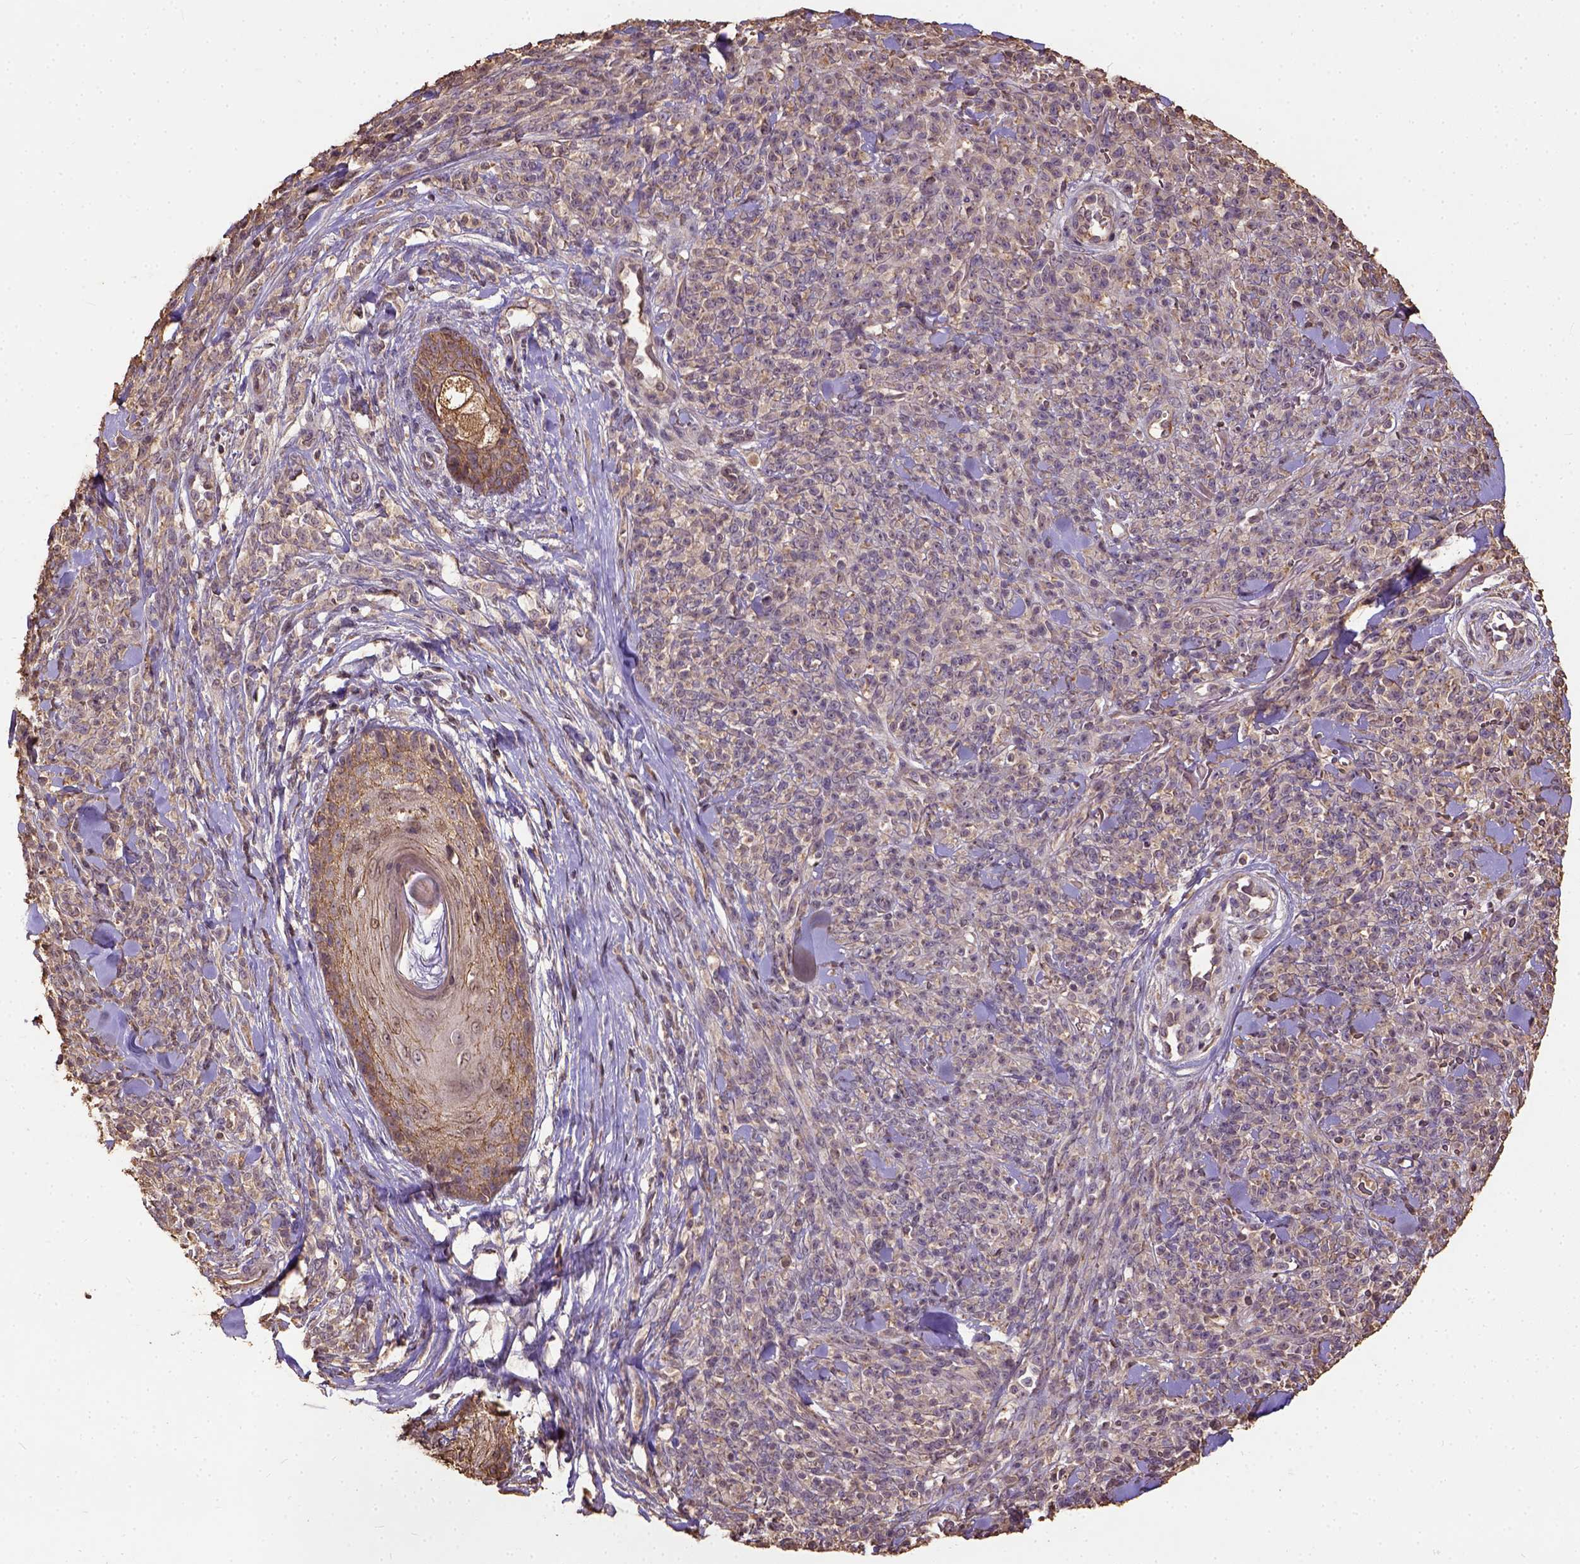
{"staining": {"intensity": "moderate", "quantity": "<25%", "location": "cytoplasmic/membranous"}, "tissue": "melanoma", "cell_type": "Tumor cells", "image_type": "cancer", "snomed": [{"axis": "morphology", "description": "Malignant melanoma, NOS"}, {"axis": "topography", "description": "Skin"}, {"axis": "topography", "description": "Skin of trunk"}], "caption": "Malignant melanoma was stained to show a protein in brown. There is low levels of moderate cytoplasmic/membranous positivity in about <25% of tumor cells.", "gene": "ATP1B3", "patient": {"sex": "male", "age": 74}}